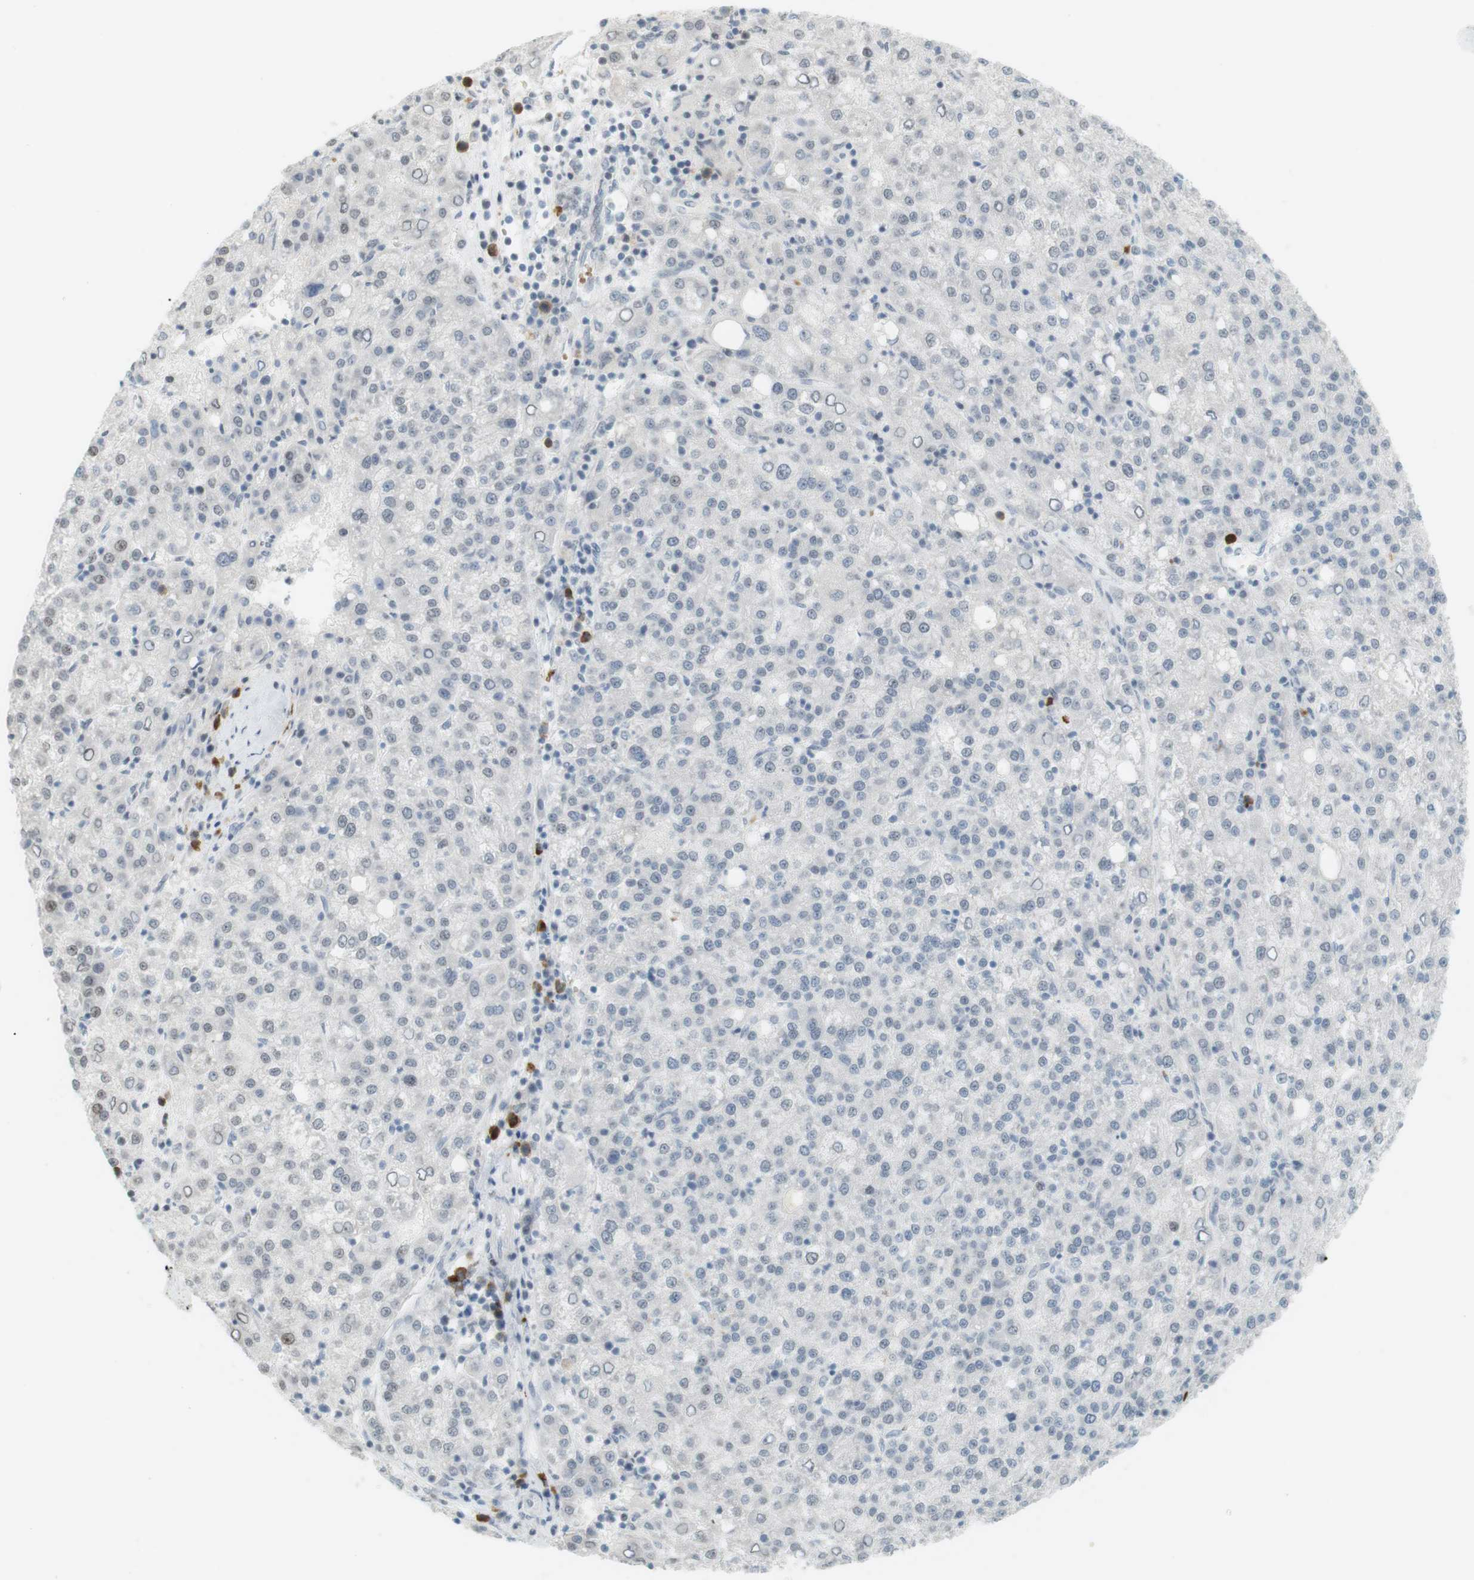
{"staining": {"intensity": "weak", "quantity": "<25%", "location": "nuclear"}, "tissue": "liver cancer", "cell_type": "Tumor cells", "image_type": "cancer", "snomed": [{"axis": "morphology", "description": "Carcinoma, Hepatocellular, NOS"}, {"axis": "topography", "description": "Liver"}], "caption": "A photomicrograph of hepatocellular carcinoma (liver) stained for a protein exhibits no brown staining in tumor cells. (DAB (3,3'-diaminobenzidine) IHC visualized using brightfield microscopy, high magnification).", "gene": "DMC1", "patient": {"sex": "female", "age": 58}}